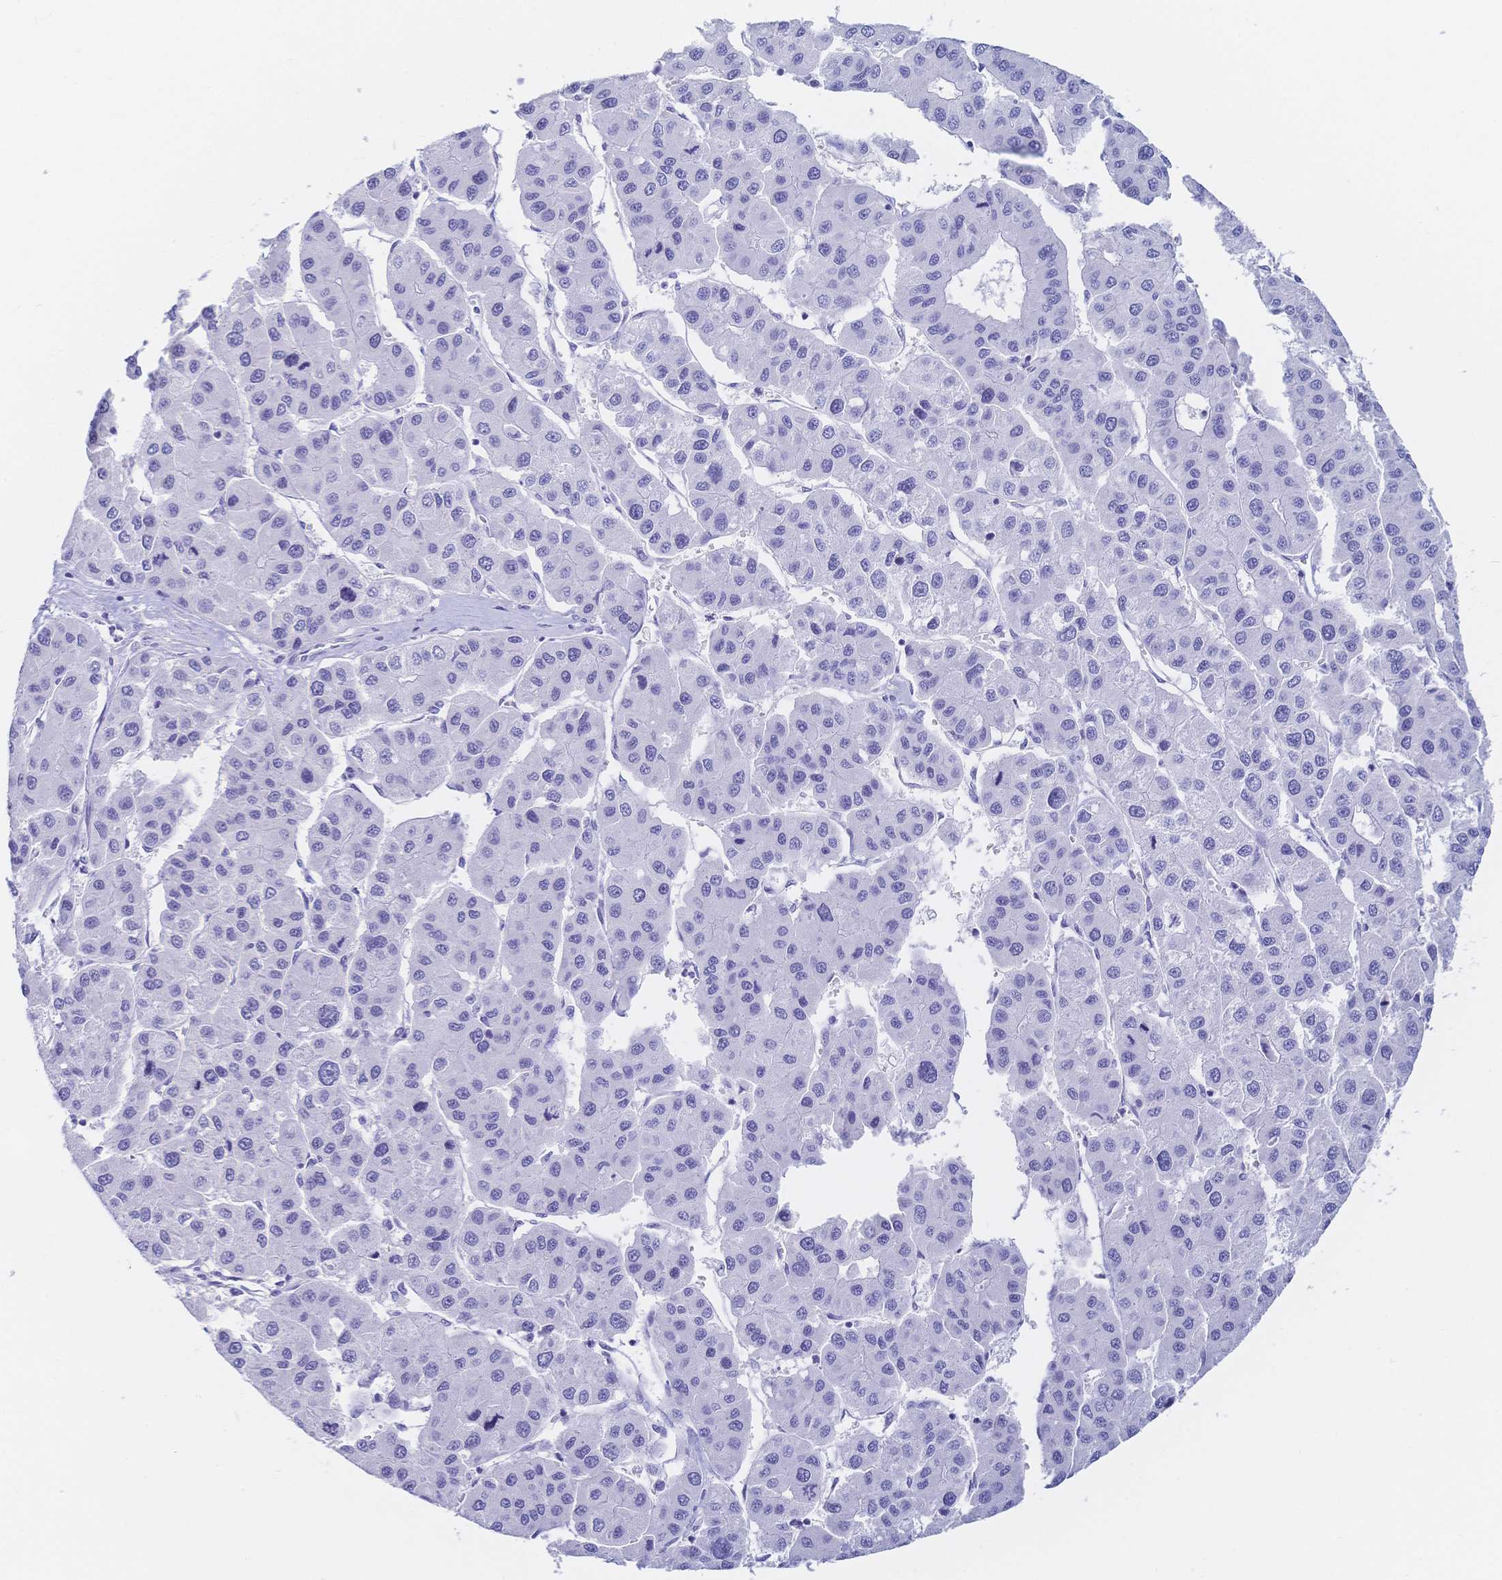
{"staining": {"intensity": "negative", "quantity": "none", "location": "none"}, "tissue": "liver cancer", "cell_type": "Tumor cells", "image_type": "cancer", "snomed": [{"axis": "morphology", "description": "Carcinoma, Hepatocellular, NOS"}, {"axis": "topography", "description": "Liver"}], "caption": "The immunohistochemistry (IHC) image has no significant staining in tumor cells of liver cancer (hepatocellular carcinoma) tissue.", "gene": "MEP1B", "patient": {"sex": "male", "age": 73}}